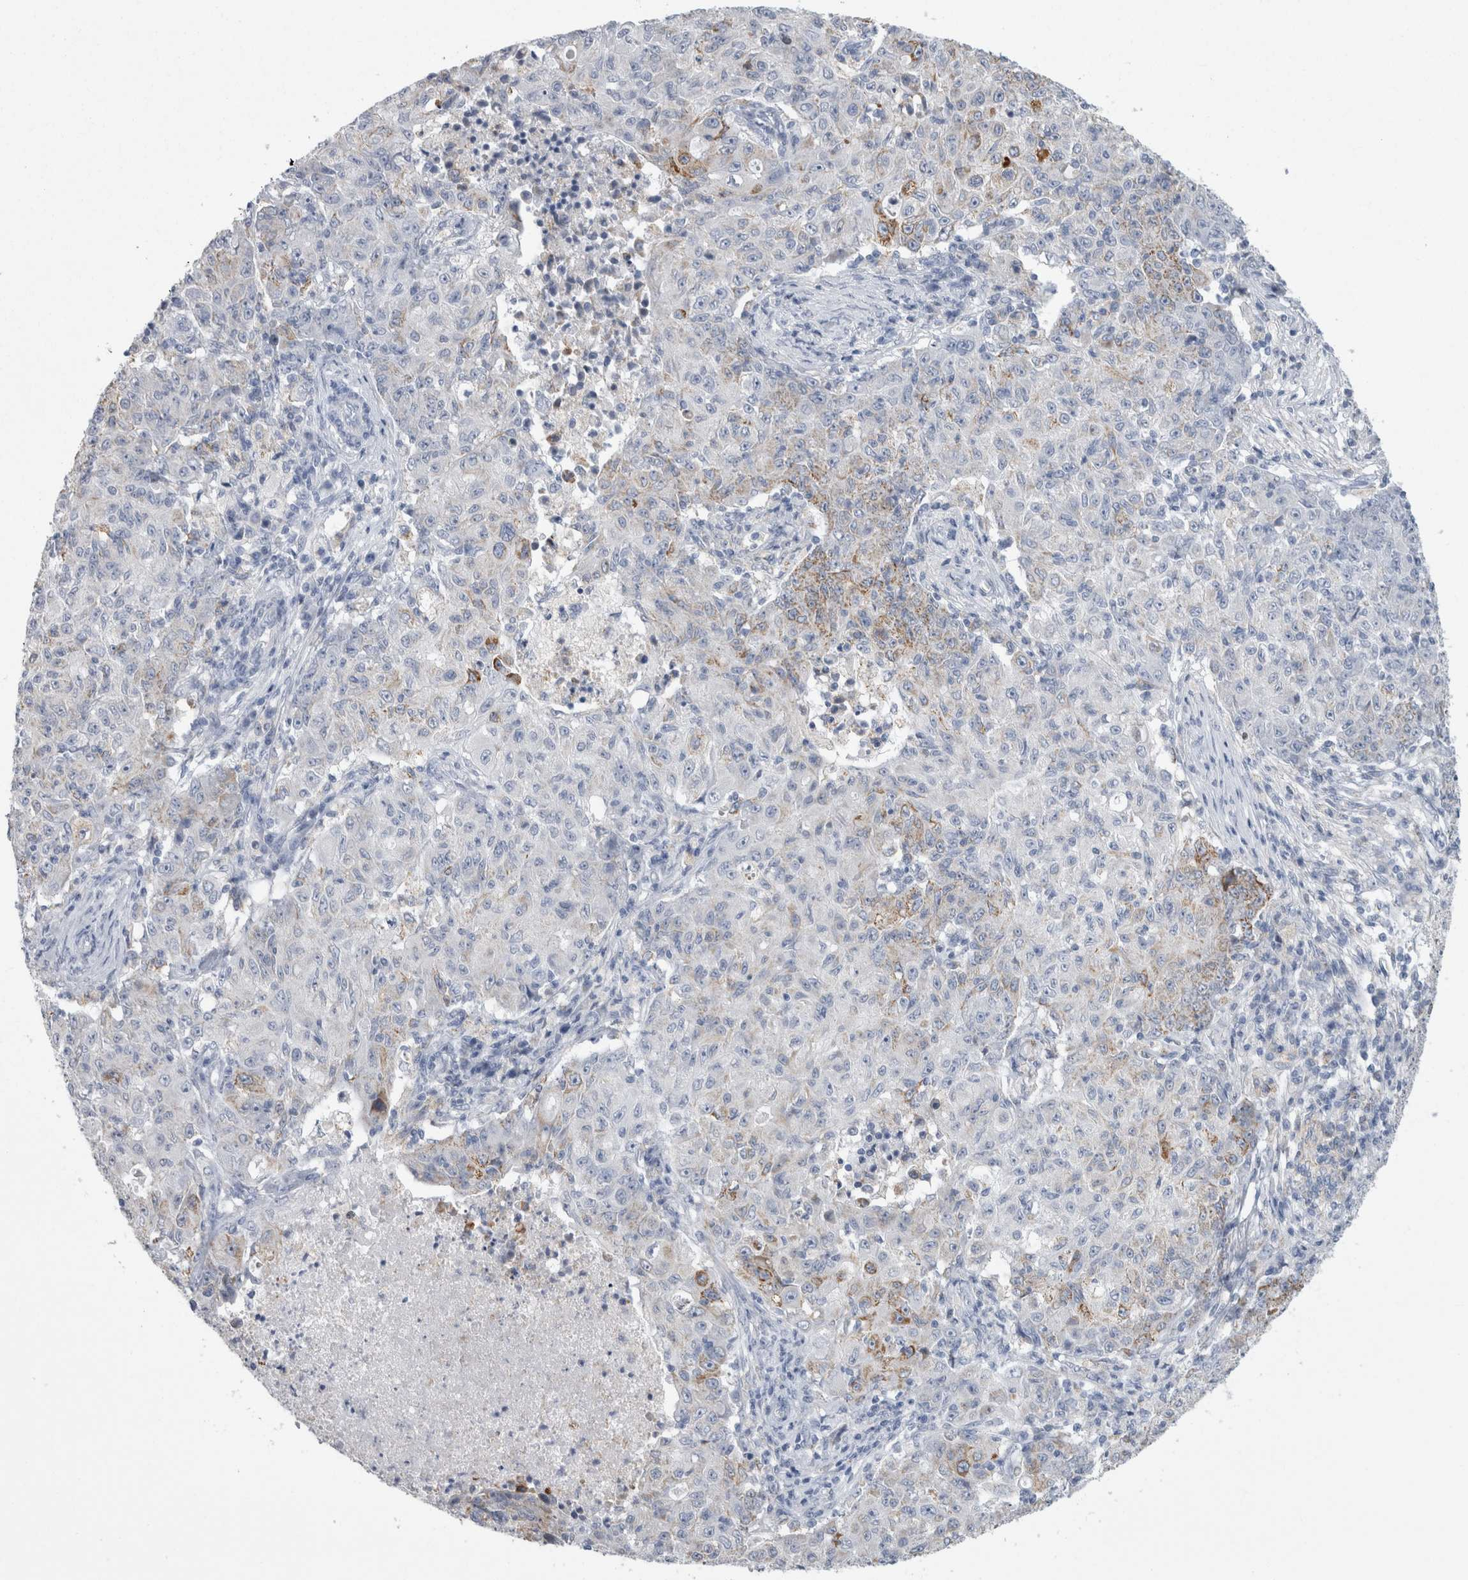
{"staining": {"intensity": "moderate", "quantity": "25%-75%", "location": "cytoplasmic/membranous"}, "tissue": "ovarian cancer", "cell_type": "Tumor cells", "image_type": "cancer", "snomed": [{"axis": "morphology", "description": "Carcinoma, endometroid"}, {"axis": "topography", "description": "Ovary"}], "caption": "Brown immunohistochemical staining in ovarian cancer (endometroid carcinoma) demonstrates moderate cytoplasmic/membranous positivity in about 25%-75% of tumor cells.", "gene": "GATM", "patient": {"sex": "female", "age": 42}}